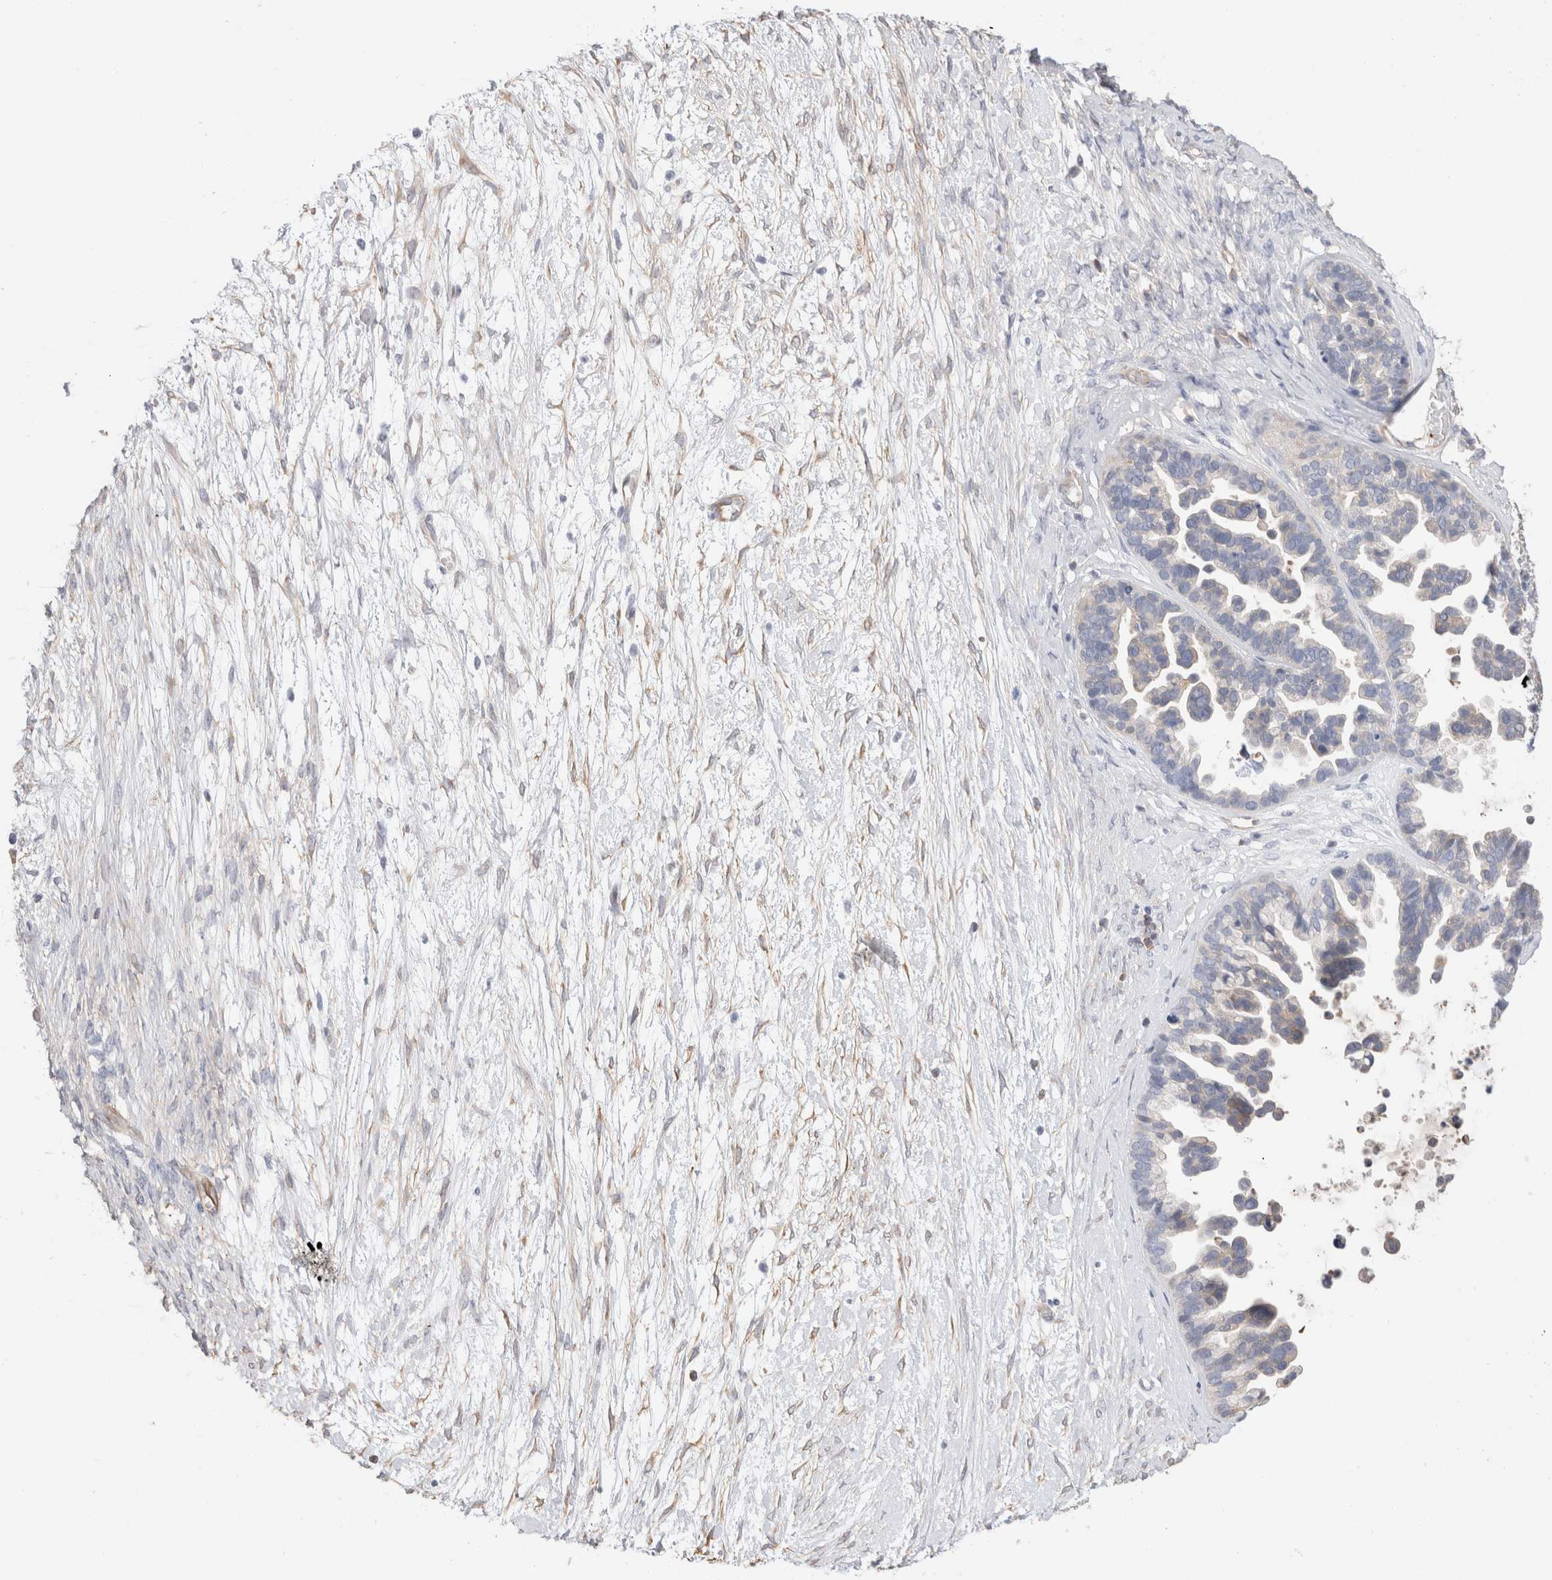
{"staining": {"intensity": "negative", "quantity": "none", "location": "none"}, "tissue": "ovarian cancer", "cell_type": "Tumor cells", "image_type": "cancer", "snomed": [{"axis": "morphology", "description": "Cystadenocarcinoma, serous, NOS"}, {"axis": "topography", "description": "Ovary"}], "caption": "The histopathology image shows no staining of tumor cells in ovarian serous cystadenocarcinoma.", "gene": "CAPN2", "patient": {"sex": "female", "age": 56}}